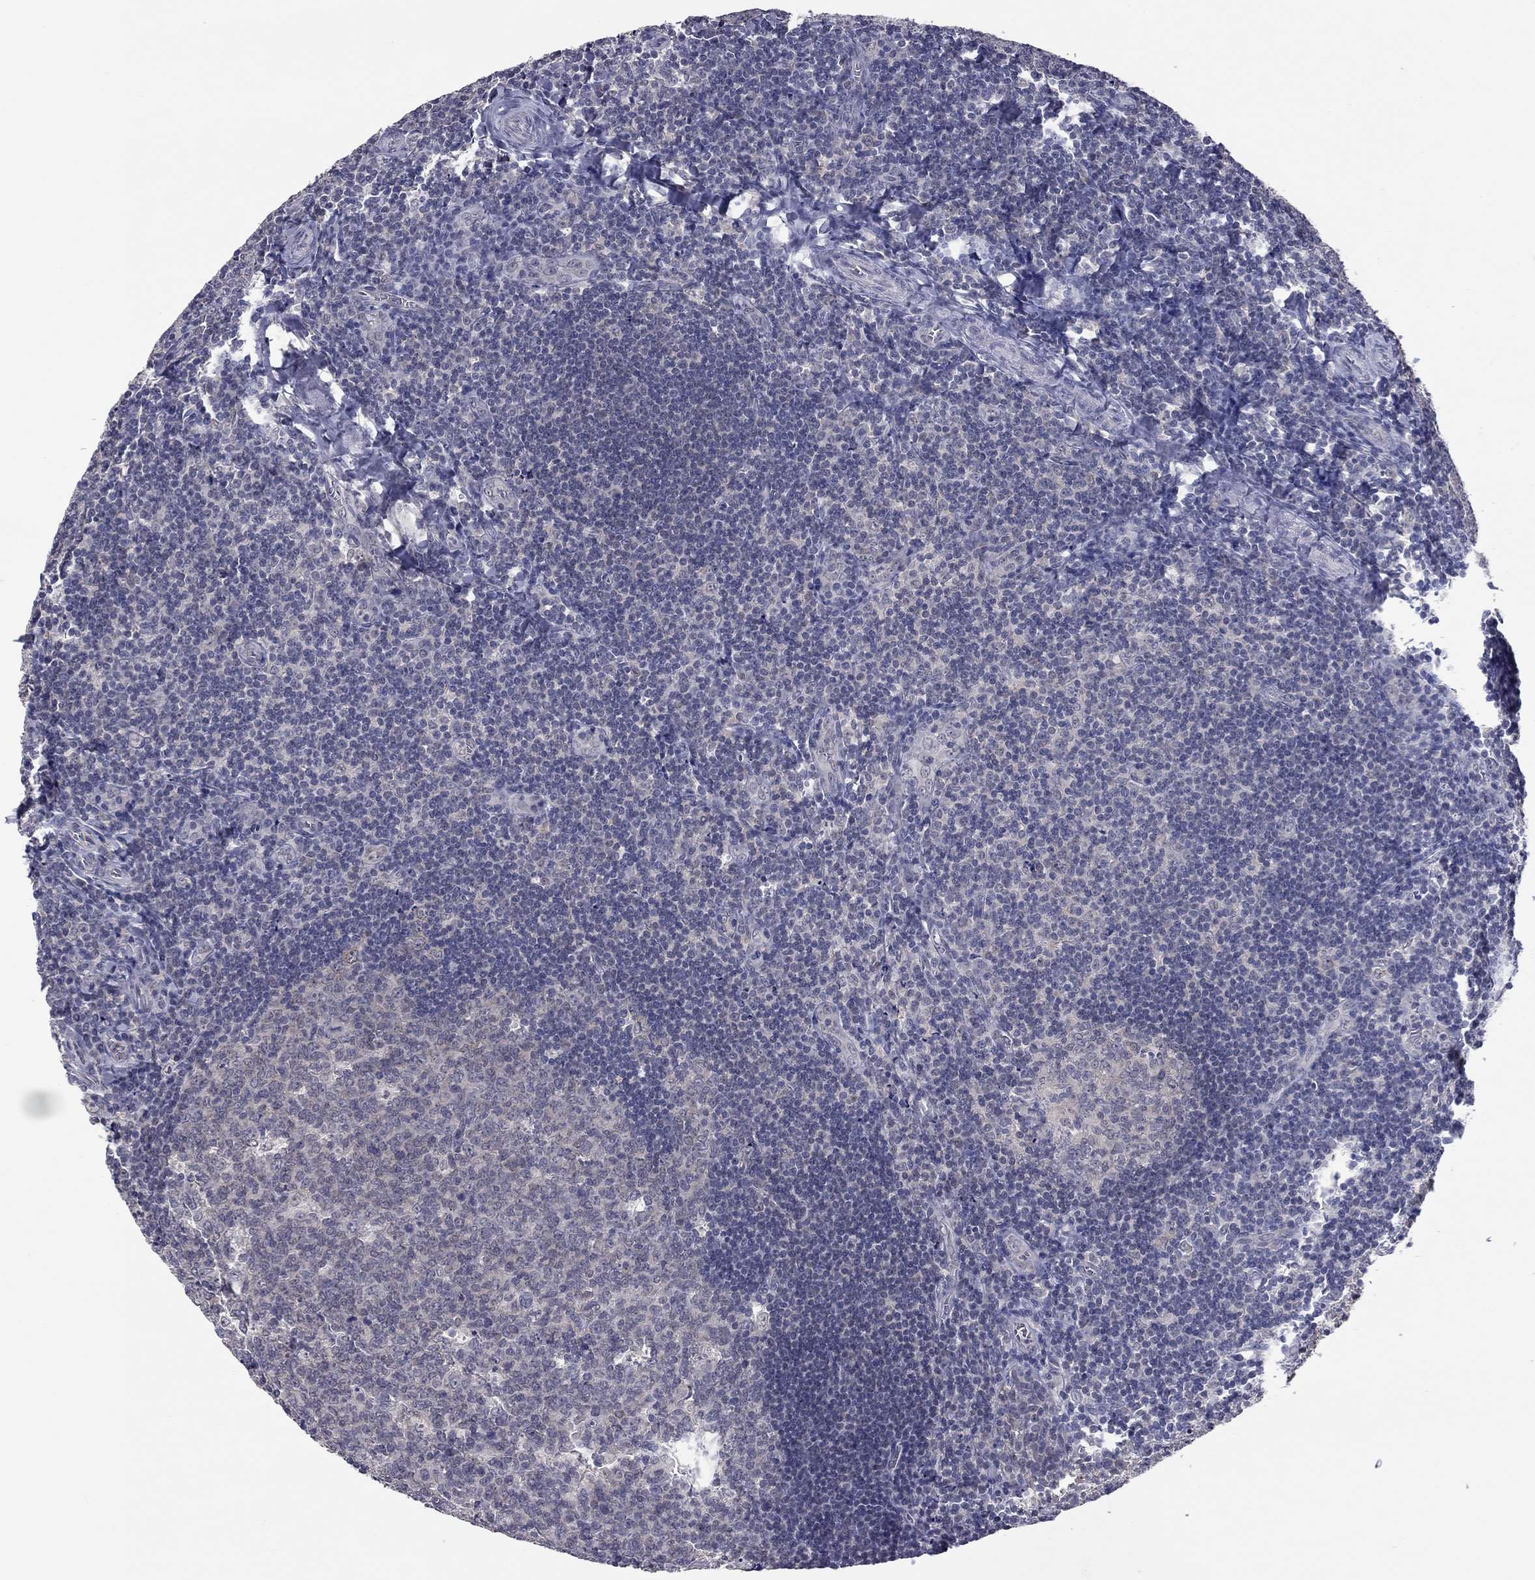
{"staining": {"intensity": "moderate", "quantity": "<25%", "location": "cytoplasmic/membranous"}, "tissue": "tonsil", "cell_type": "Germinal center cells", "image_type": "normal", "snomed": [{"axis": "morphology", "description": "Normal tissue, NOS"}, {"axis": "morphology", "description": "Inflammation, NOS"}, {"axis": "topography", "description": "Tonsil"}], "caption": "Tonsil stained with immunohistochemistry demonstrates moderate cytoplasmic/membranous expression in about <25% of germinal center cells.", "gene": "SHOC2", "patient": {"sex": "female", "age": 31}}